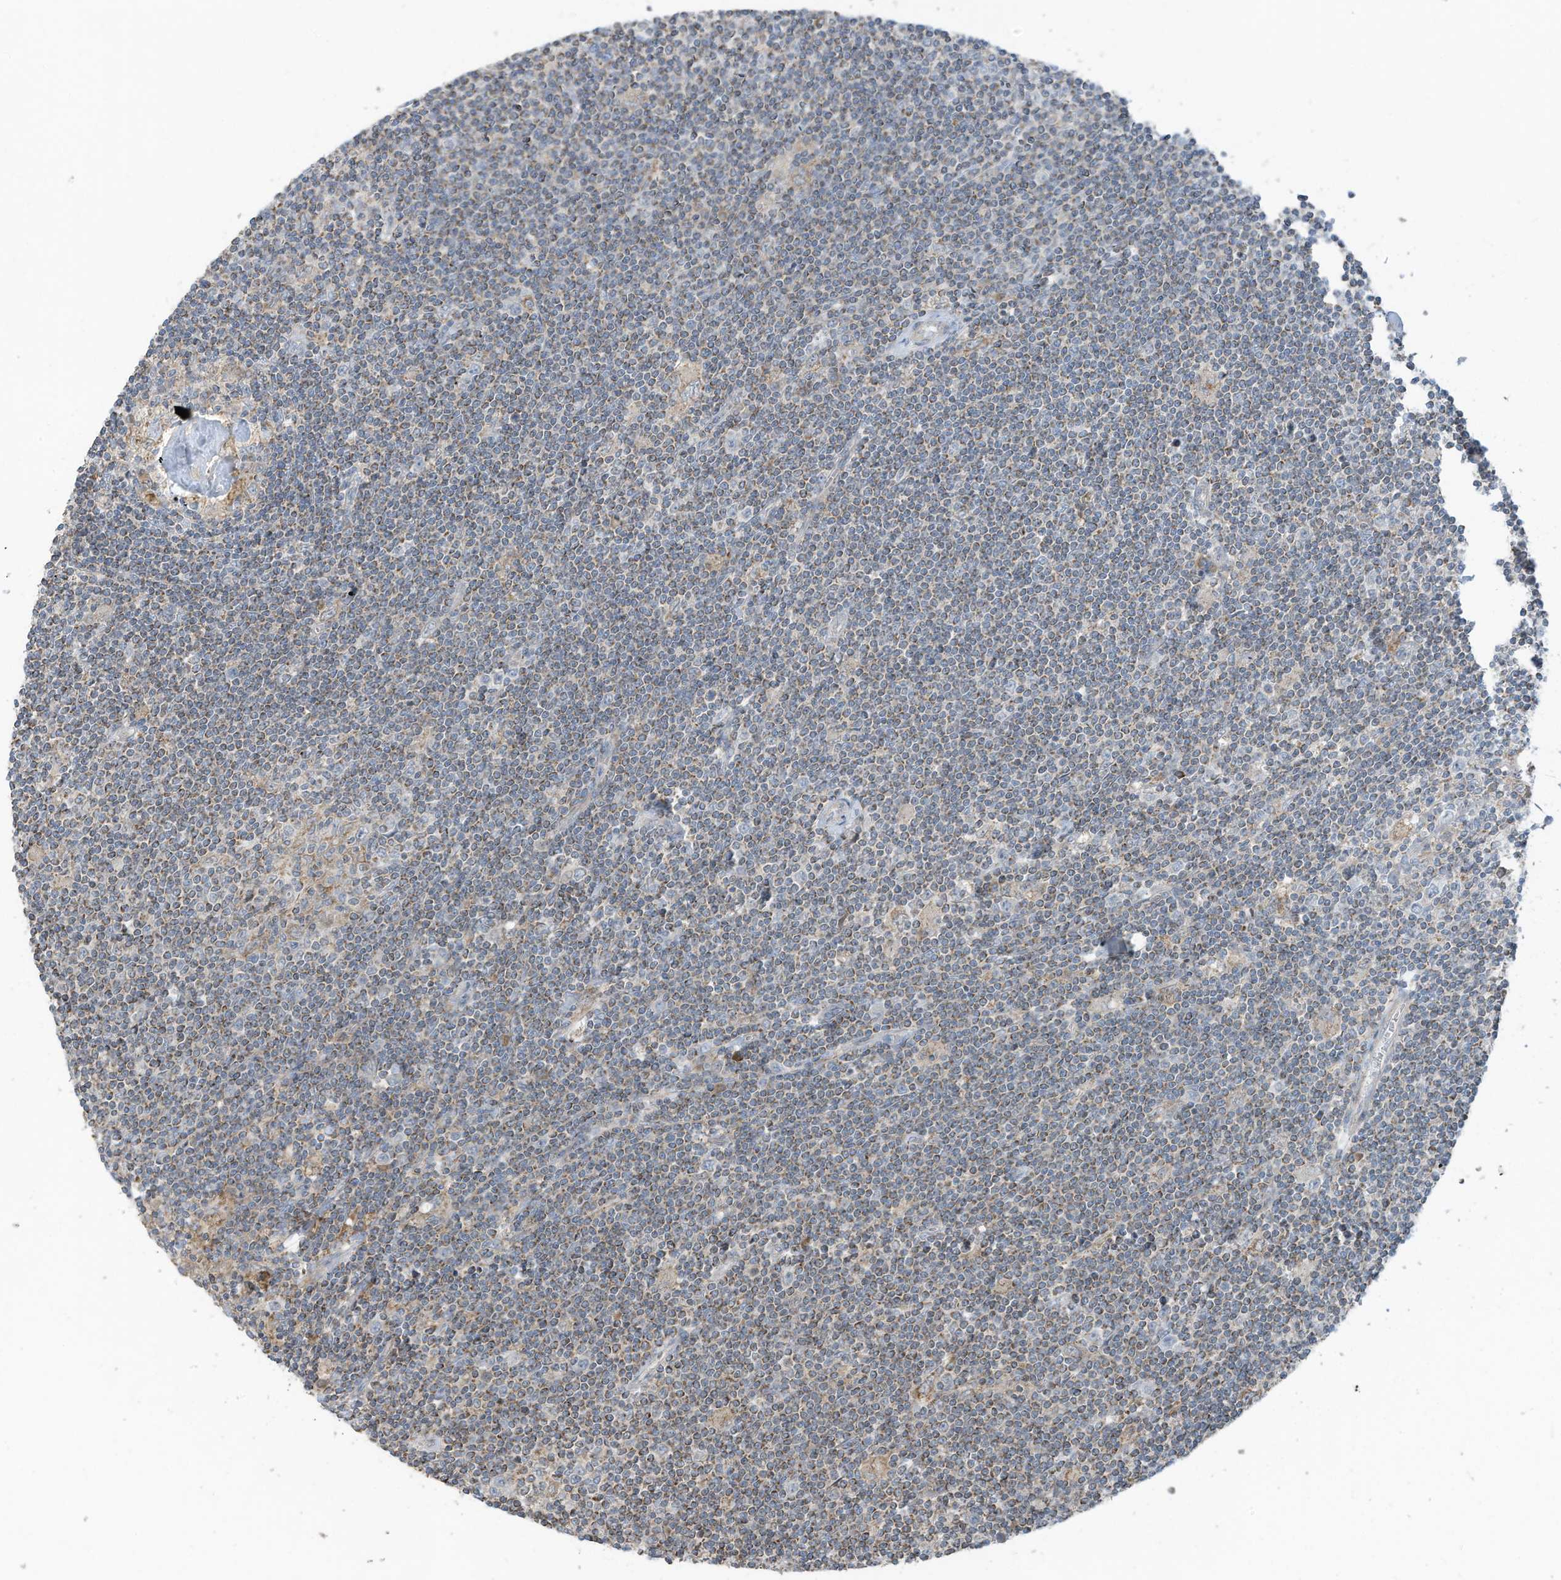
{"staining": {"intensity": "weak", "quantity": "25%-75%", "location": "cytoplasmic/membranous"}, "tissue": "lymphoma", "cell_type": "Tumor cells", "image_type": "cancer", "snomed": [{"axis": "morphology", "description": "Malignant lymphoma, non-Hodgkin's type, Low grade"}, {"axis": "topography", "description": "Spleen"}], "caption": "Protein staining by IHC reveals weak cytoplasmic/membranous expression in approximately 25%-75% of tumor cells in low-grade malignant lymphoma, non-Hodgkin's type.", "gene": "GTPBP2", "patient": {"sex": "male", "age": 76}}